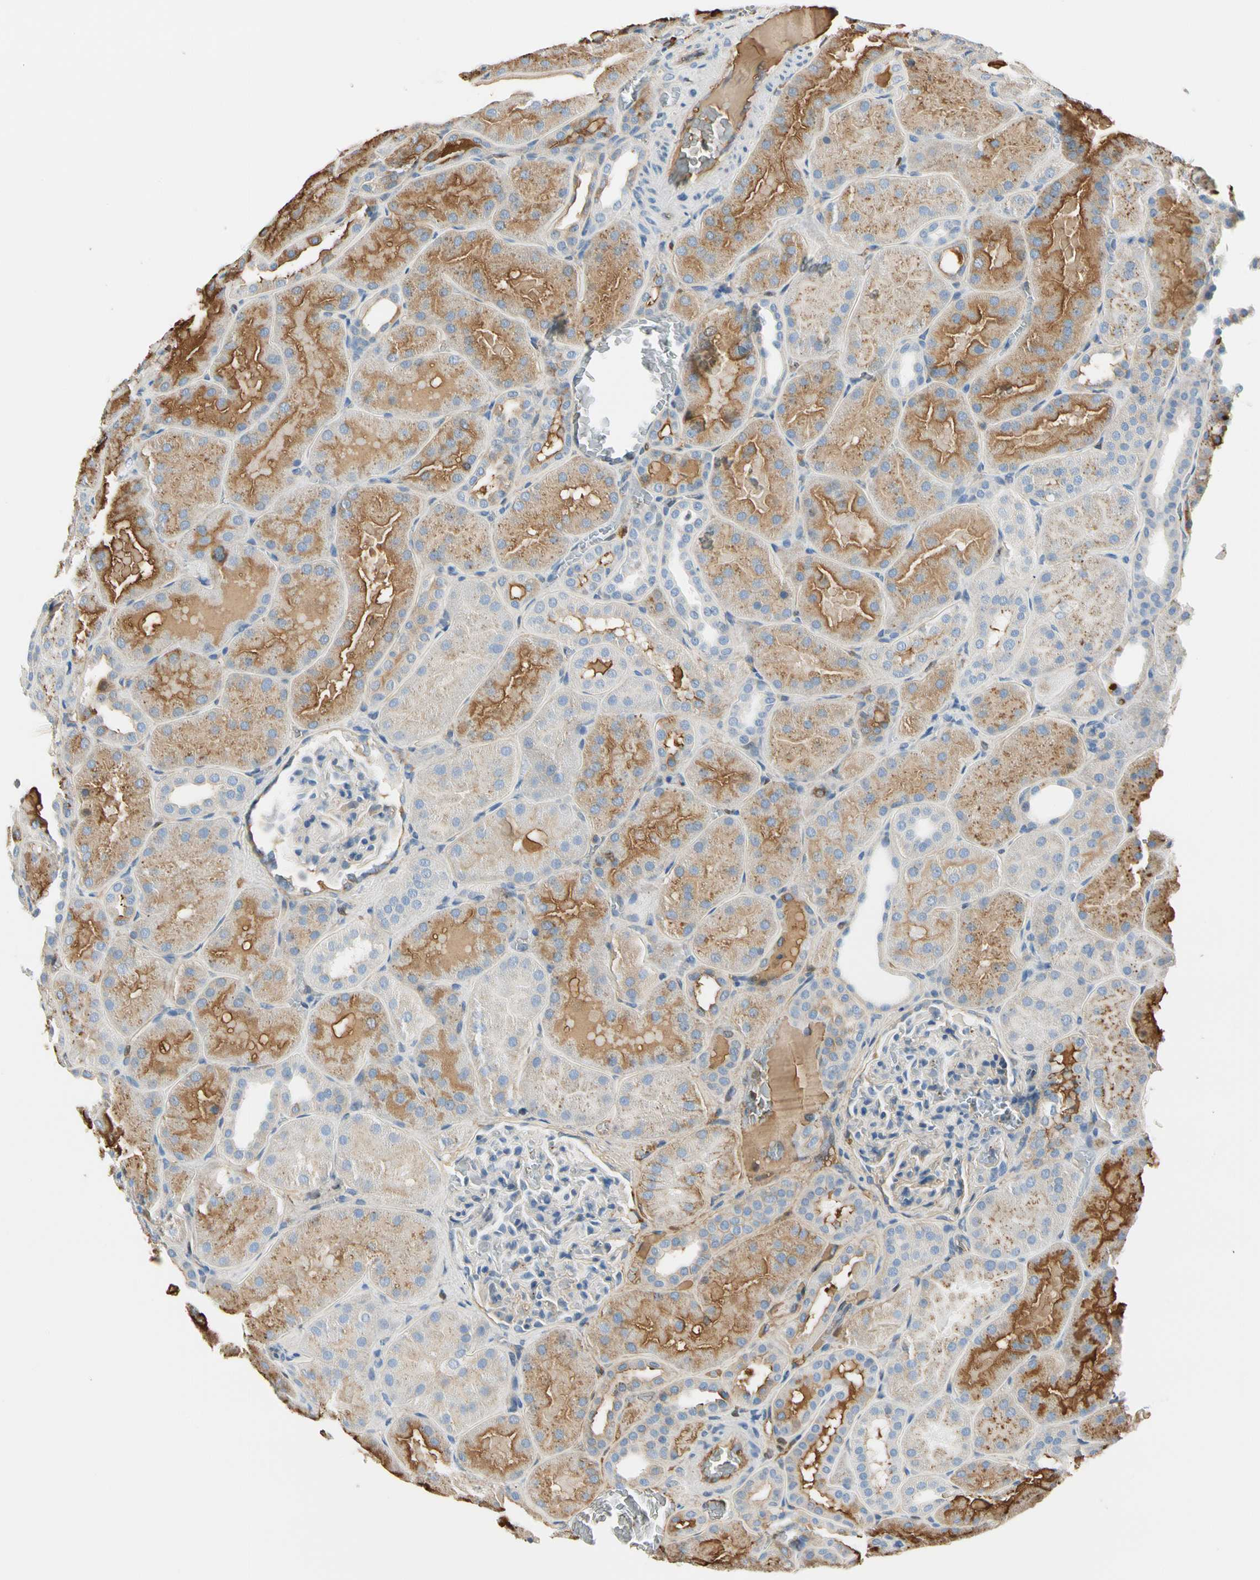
{"staining": {"intensity": "weak", "quantity": "<25%", "location": "cytoplasmic/membranous"}, "tissue": "kidney", "cell_type": "Cells in glomeruli", "image_type": "normal", "snomed": [{"axis": "morphology", "description": "Normal tissue, NOS"}, {"axis": "topography", "description": "Kidney"}], "caption": "This is an IHC image of unremarkable human kidney. There is no expression in cells in glomeruli.", "gene": "LAMB3", "patient": {"sex": "male", "age": 28}}